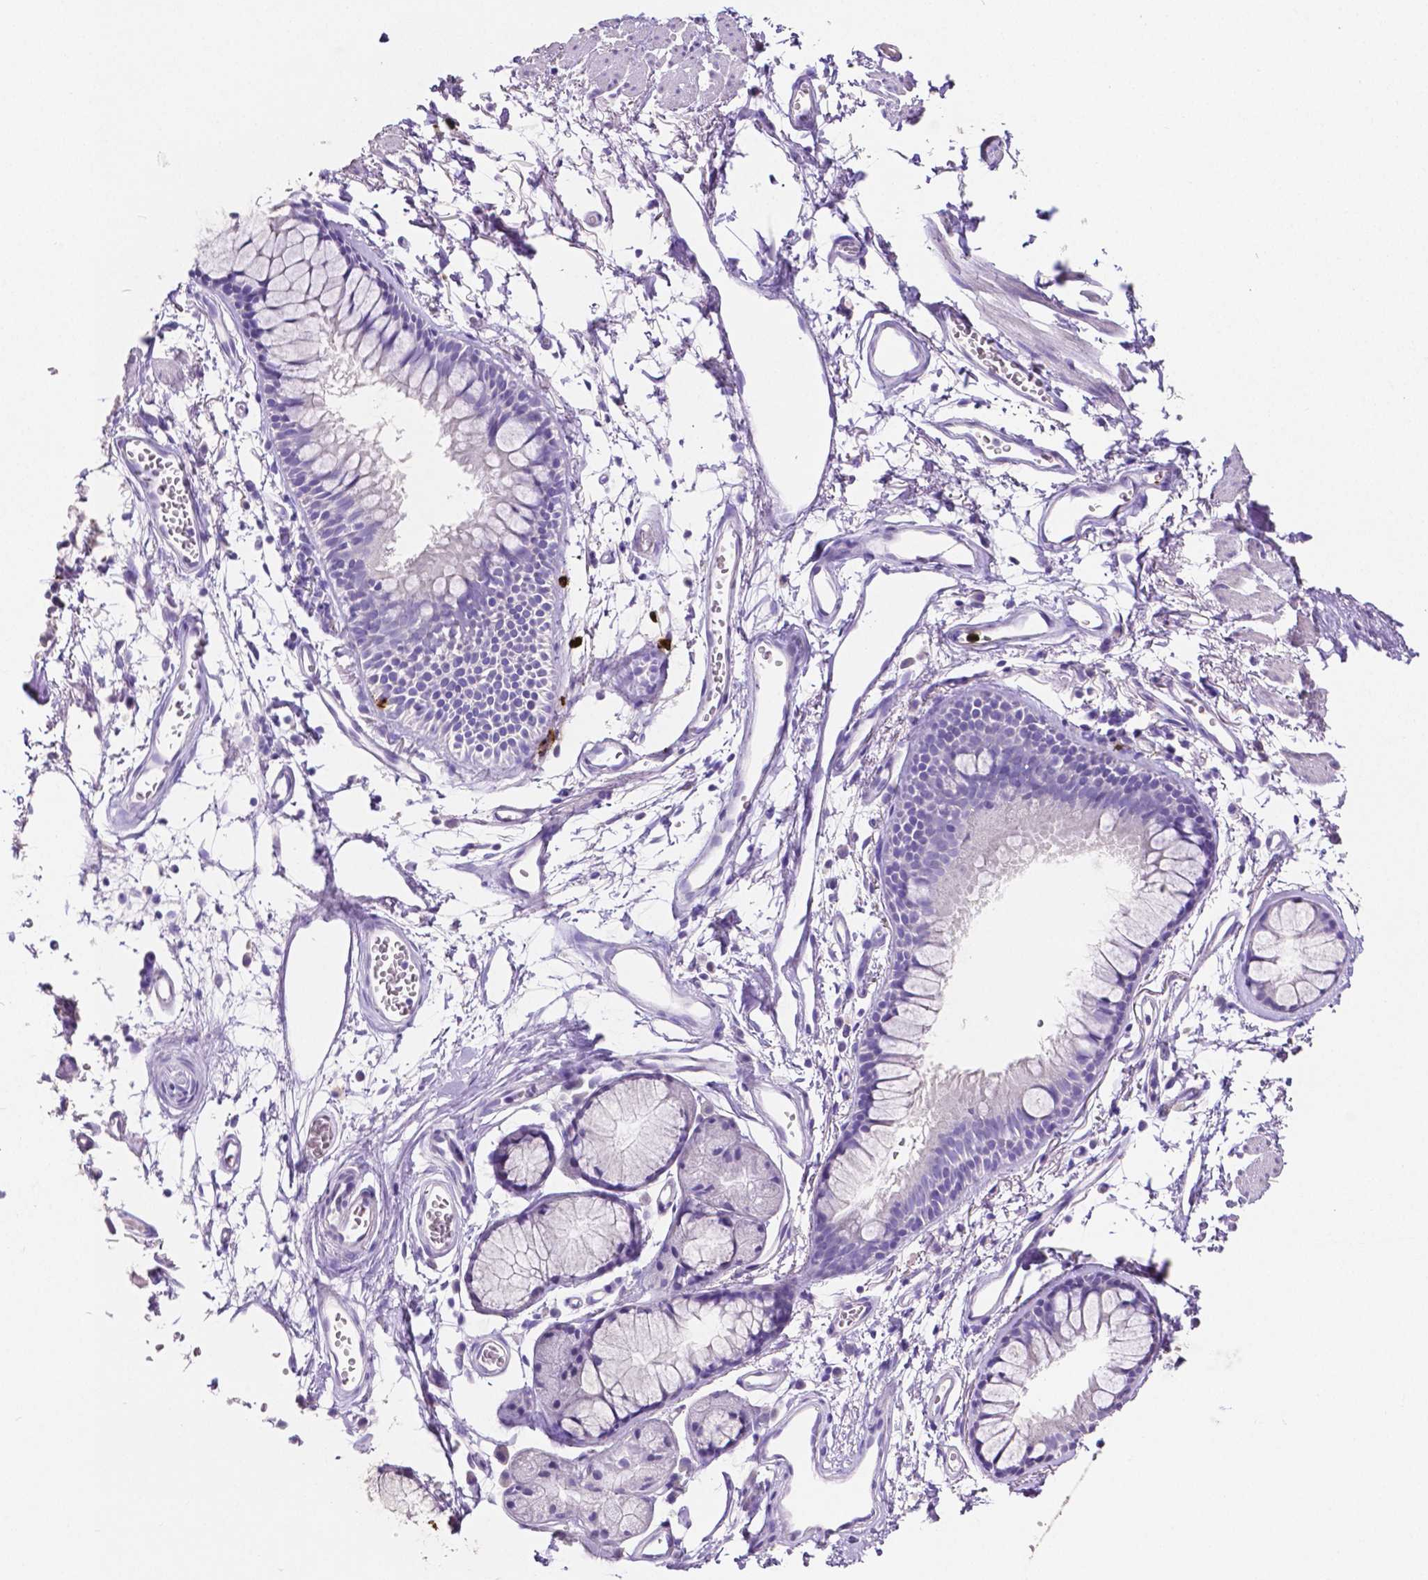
{"staining": {"intensity": "negative", "quantity": "none", "location": "none"}, "tissue": "adipose tissue", "cell_type": "Adipocytes", "image_type": "normal", "snomed": [{"axis": "morphology", "description": "Normal tissue, NOS"}, {"axis": "topography", "description": "Cartilage tissue"}, {"axis": "topography", "description": "Bronchus"}], "caption": "This is a micrograph of immunohistochemistry (IHC) staining of normal adipose tissue, which shows no expression in adipocytes.", "gene": "MMP9", "patient": {"sex": "female", "age": 79}}